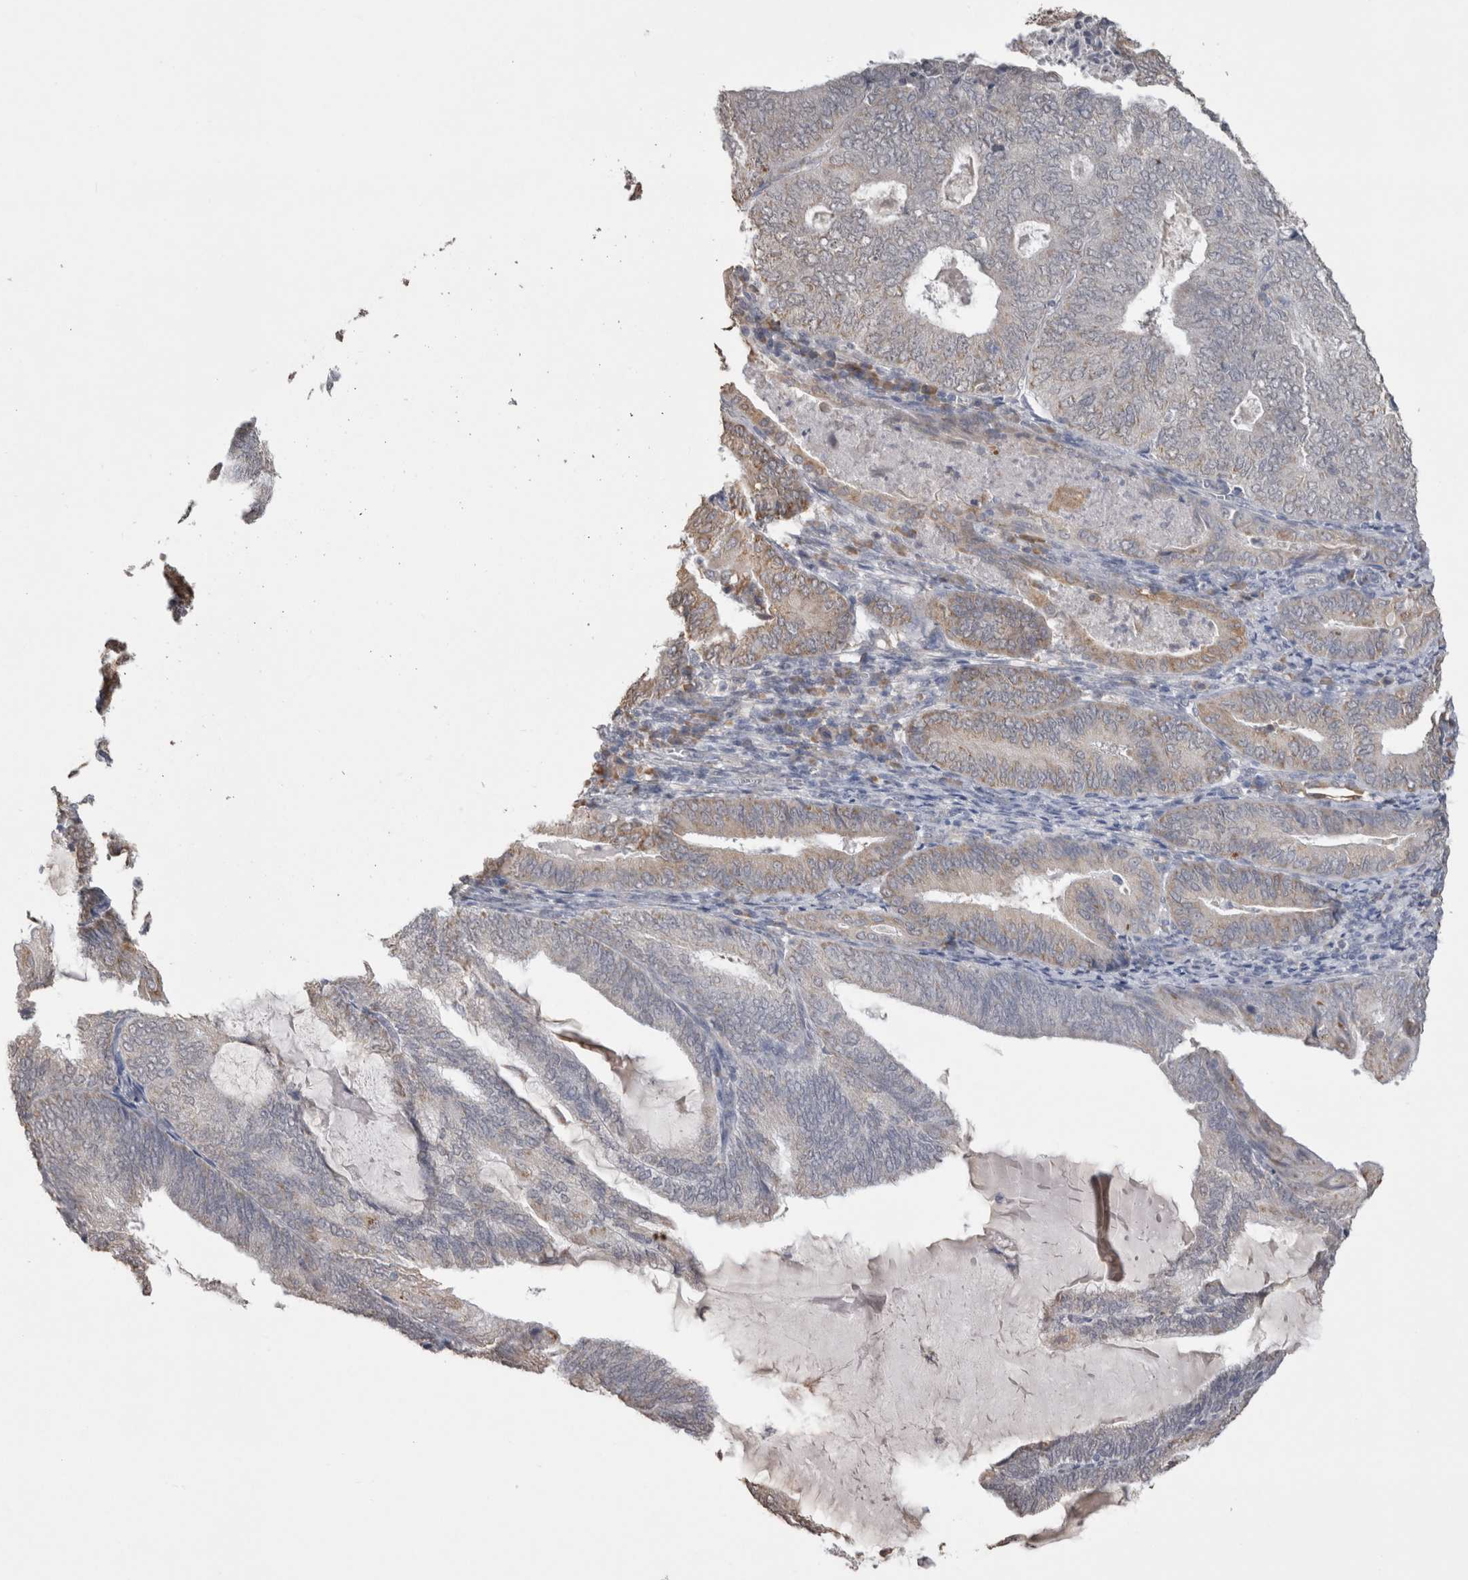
{"staining": {"intensity": "weak", "quantity": "<25%", "location": "cytoplasmic/membranous"}, "tissue": "endometrial cancer", "cell_type": "Tumor cells", "image_type": "cancer", "snomed": [{"axis": "morphology", "description": "Adenocarcinoma, NOS"}, {"axis": "topography", "description": "Endometrium"}], "caption": "An immunohistochemistry (IHC) histopathology image of endometrial cancer is shown. There is no staining in tumor cells of endometrial cancer.", "gene": "NOMO1", "patient": {"sex": "female", "age": 81}}